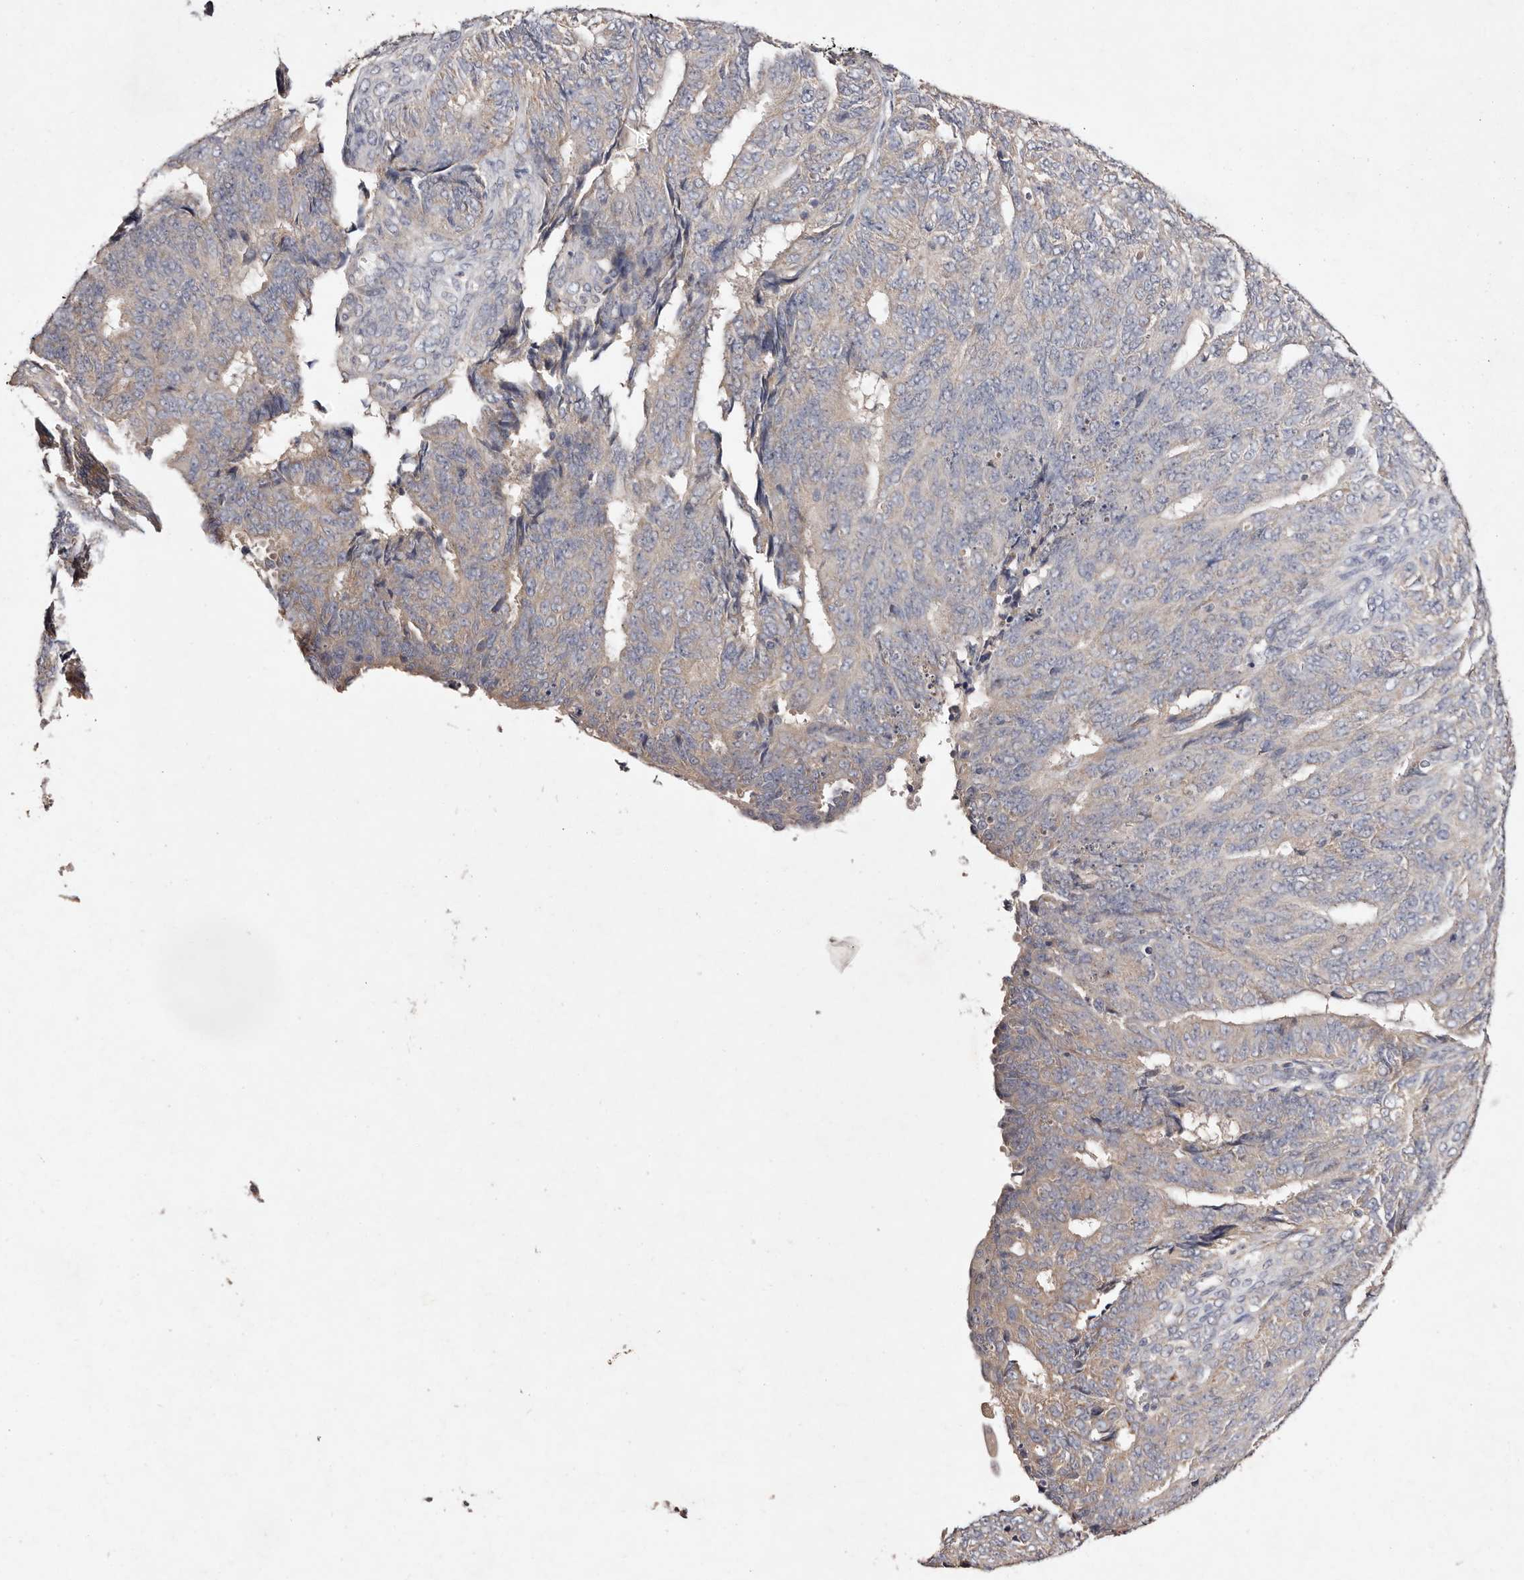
{"staining": {"intensity": "weak", "quantity": "<25%", "location": "cytoplasmic/membranous"}, "tissue": "endometrial cancer", "cell_type": "Tumor cells", "image_type": "cancer", "snomed": [{"axis": "morphology", "description": "Adenocarcinoma, NOS"}, {"axis": "topography", "description": "Endometrium"}], "caption": "Protein analysis of endometrial cancer reveals no significant positivity in tumor cells. Nuclei are stained in blue.", "gene": "TSC2", "patient": {"sex": "female", "age": 32}}